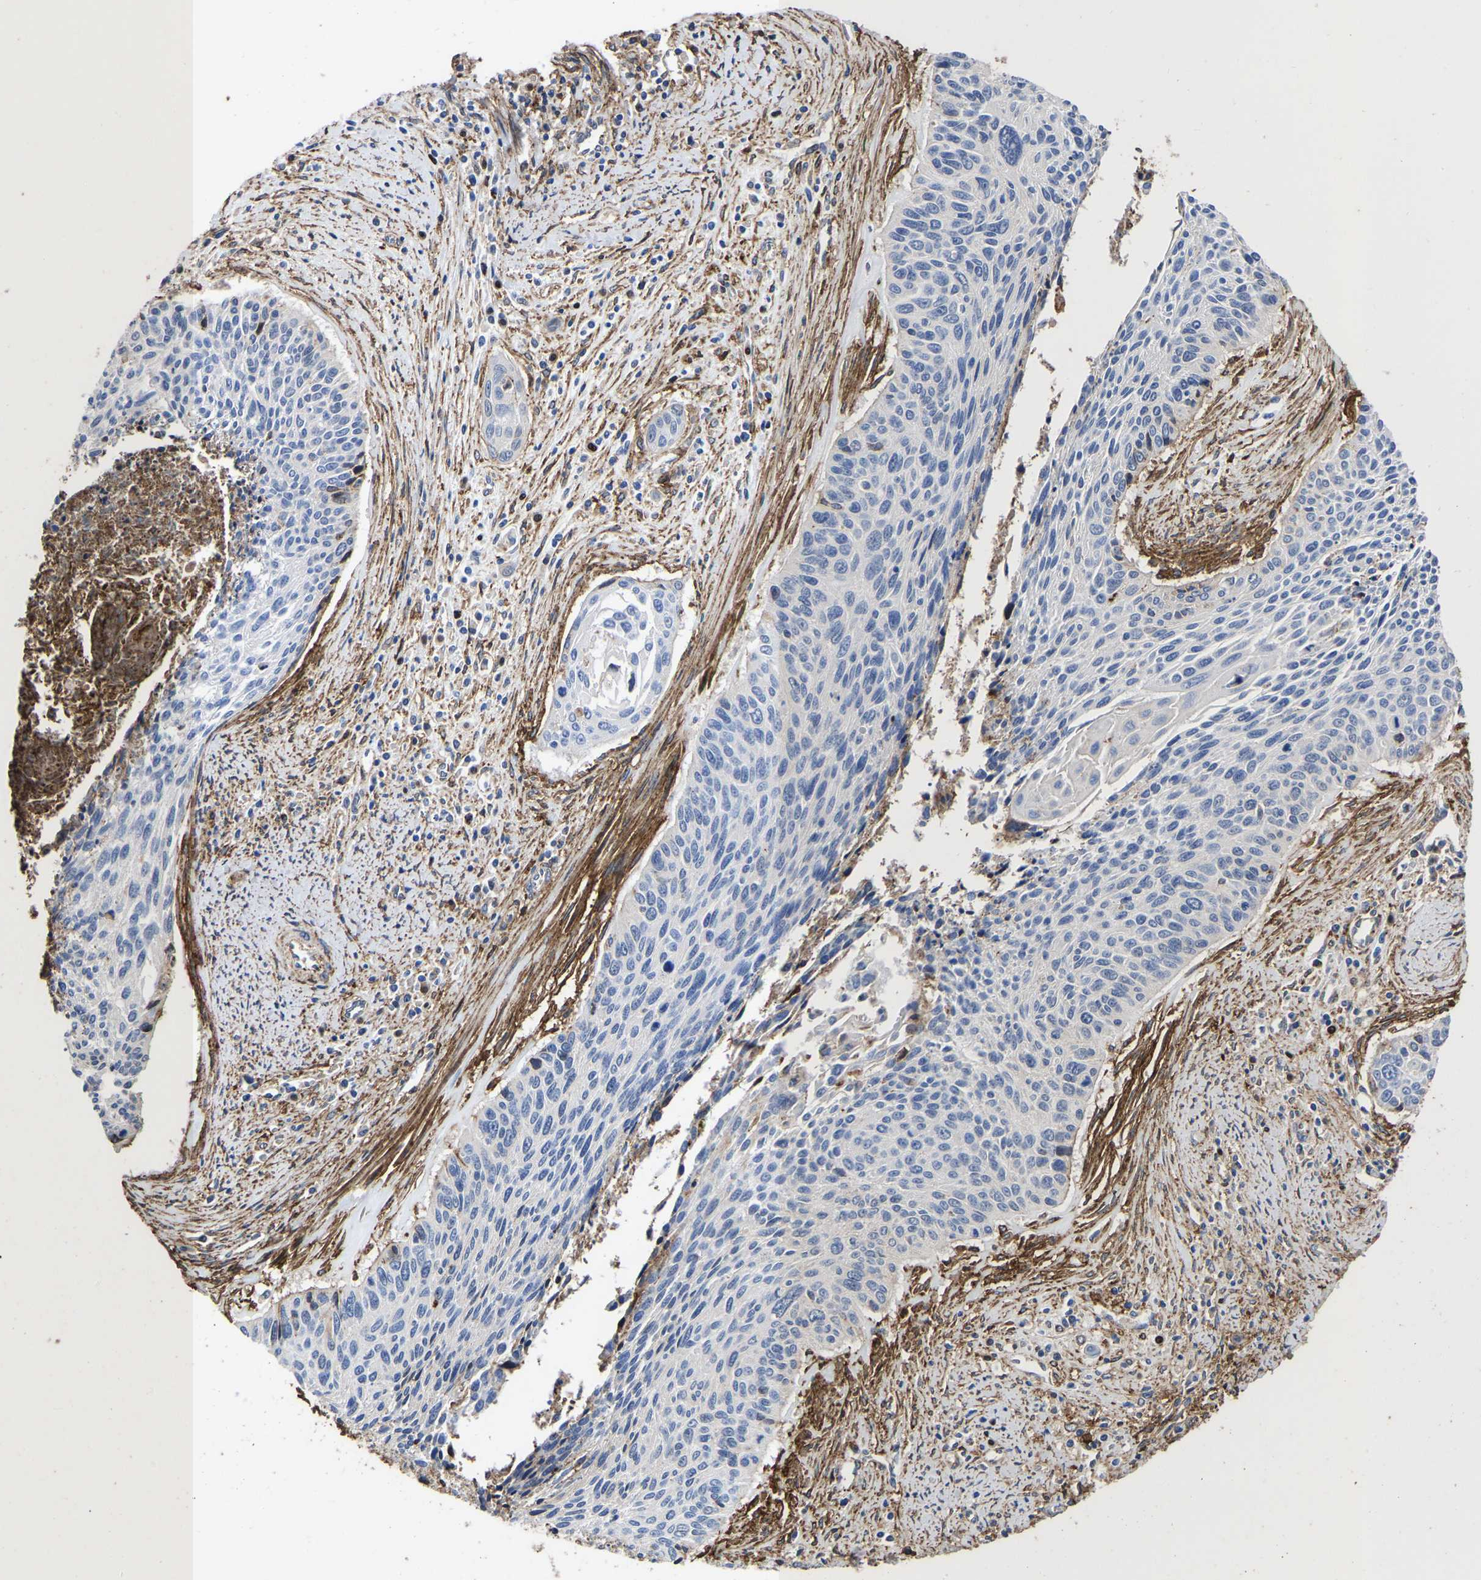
{"staining": {"intensity": "negative", "quantity": "none", "location": "none"}, "tissue": "cervical cancer", "cell_type": "Tumor cells", "image_type": "cancer", "snomed": [{"axis": "morphology", "description": "Squamous cell carcinoma, NOS"}, {"axis": "topography", "description": "Cervix"}], "caption": "A high-resolution micrograph shows IHC staining of squamous cell carcinoma (cervical), which displays no significant expression in tumor cells. Nuclei are stained in blue.", "gene": "LIF", "patient": {"sex": "female", "age": 55}}